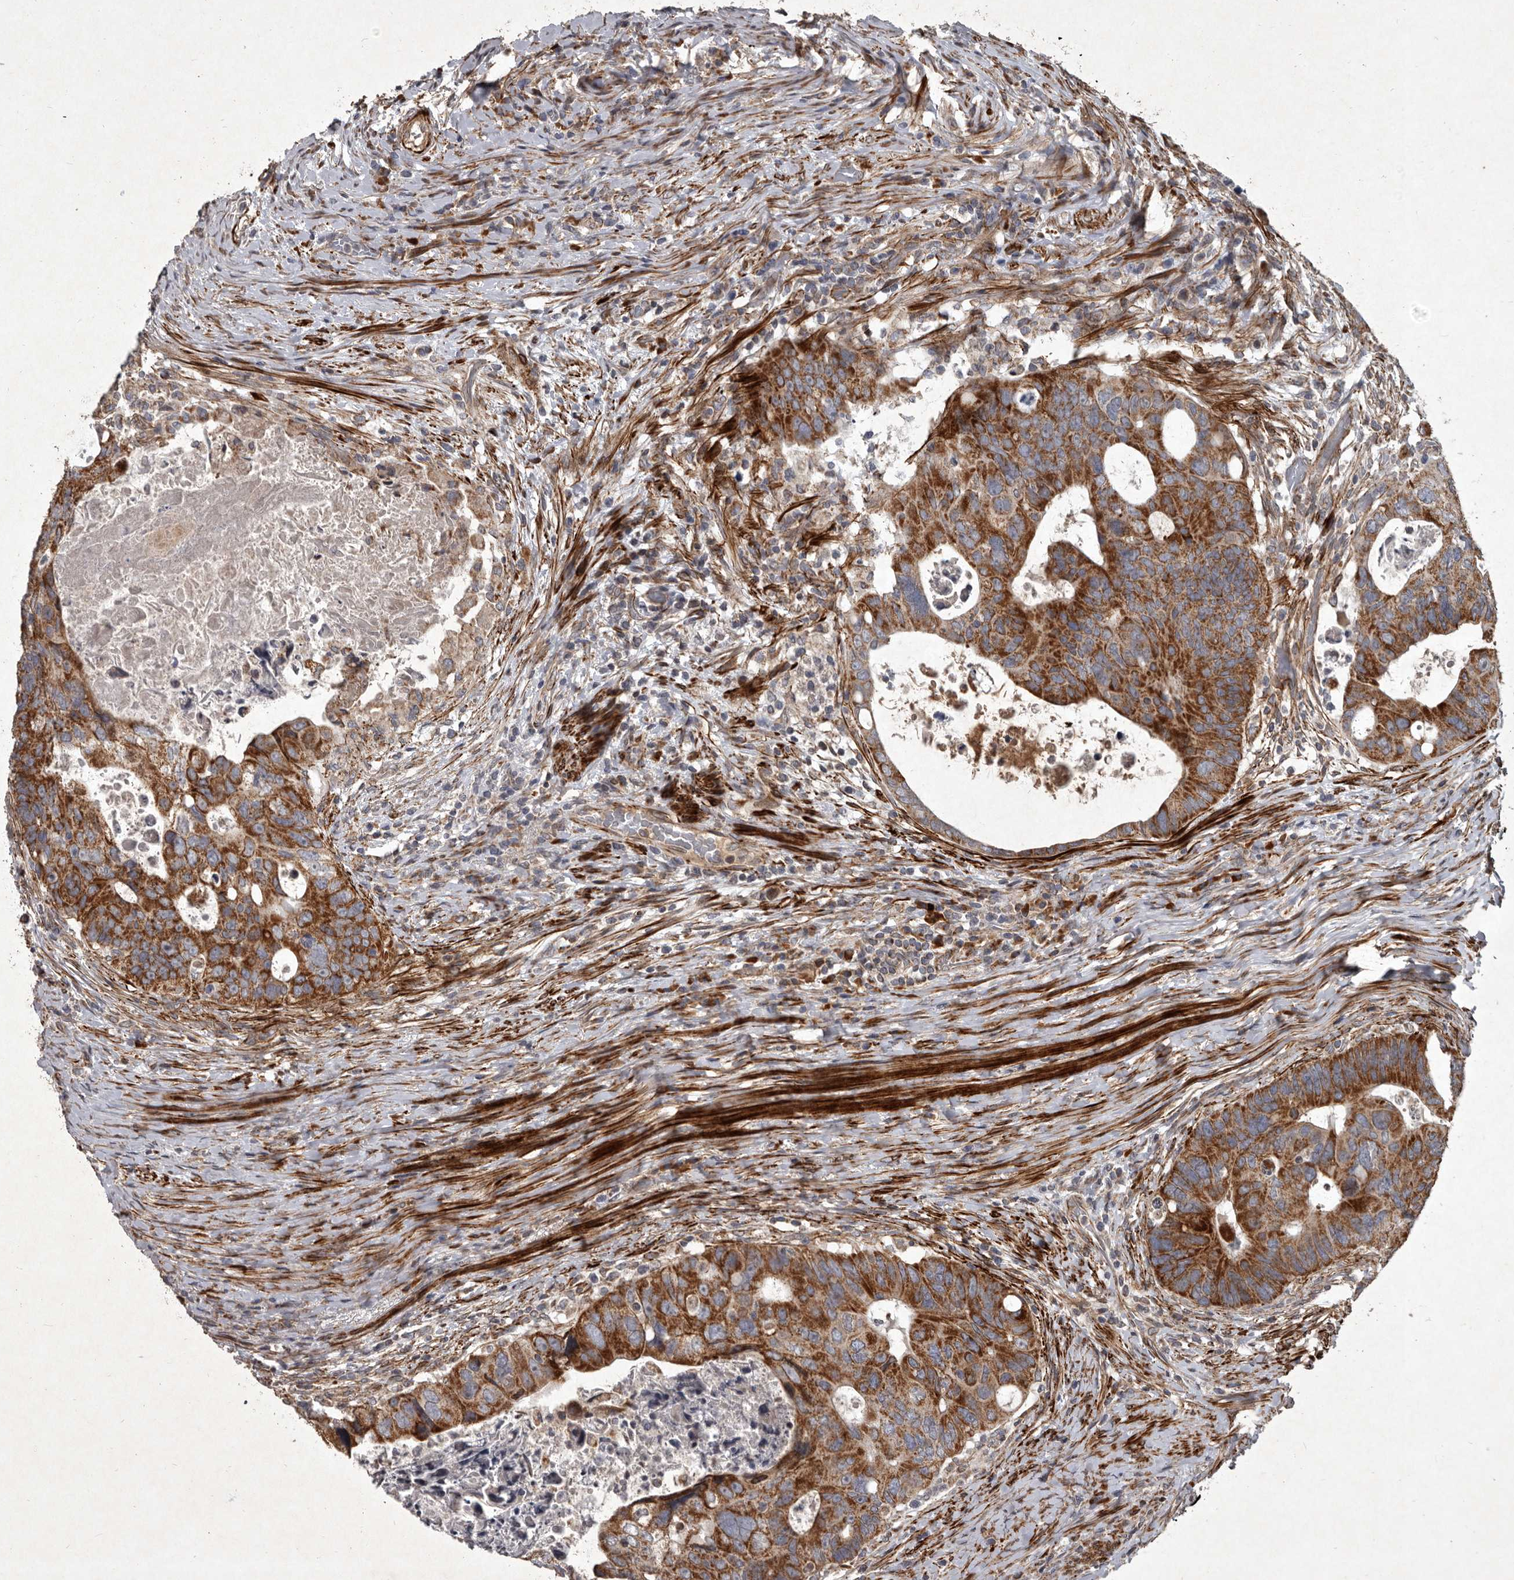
{"staining": {"intensity": "strong", "quantity": ">75%", "location": "cytoplasmic/membranous"}, "tissue": "colorectal cancer", "cell_type": "Tumor cells", "image_type": "cancer", "snomed": [{"axis": "morphology", "description": "Adenocarcinoma, NOS"}, {"axis": "topography", "description": "Rectum"}], "caption": "Immunohistochemistry (DAB (3,3'-diaminobenzidine)) staining of colorectal adenocarcinoma displays strong cytoplasmic/membranous protein expression in approximately >75% of tumor cells.", "gene": "MRPS15", "patient": {"sex": "male", "age": 59}}